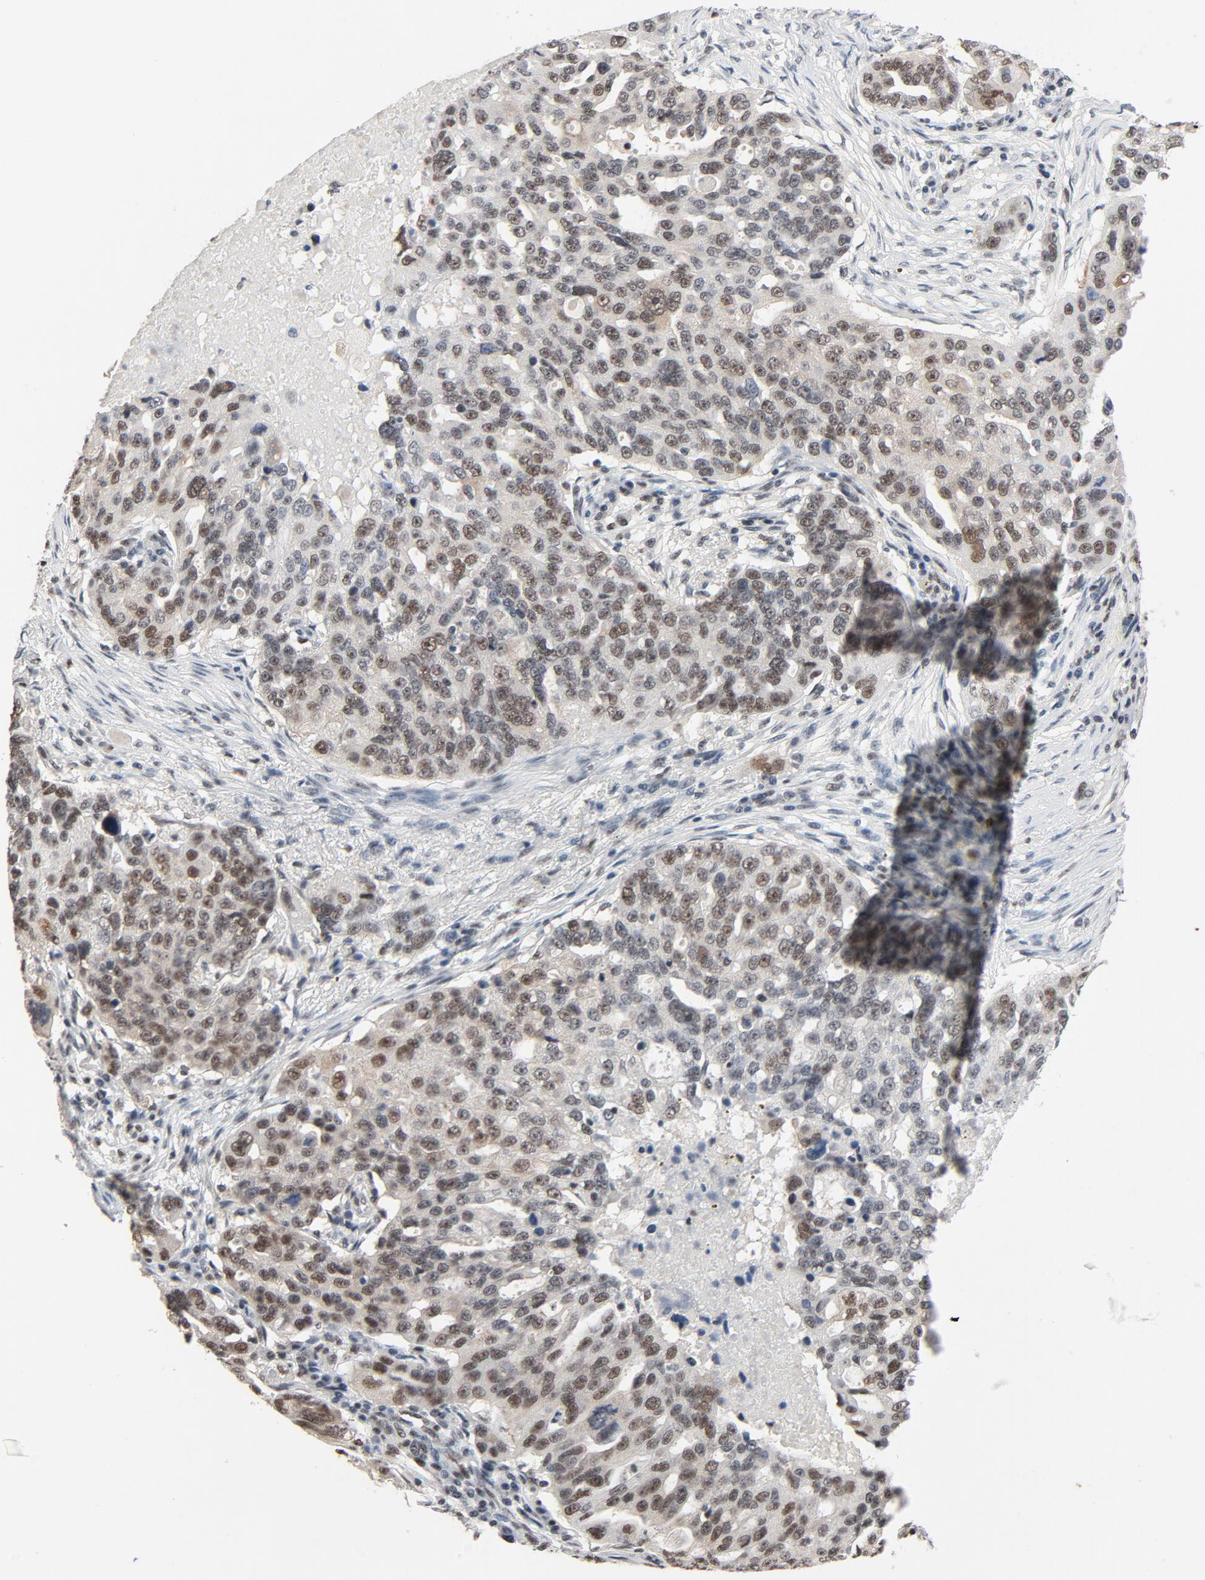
{"staining": {"intensity": "moderate", "quantity": "25%-75%", "location": "nuclear"}, "tissue": "ovarian cancer", "cell_type": "Tumor cells", "image_type": "cancer", "snomed": [{"axis": "morphology", "description": "Carcinoma, endometroid"}, {"axis": "topography", "description": "Ovary"}], "caption": "Tumor cells demonstrate medium levels of moderate nuclear positivity in about 25%-75% of cells in human ovarian cancer (endometroid carcinoma).", "gene": "MRE11", "patient": {"sex": "female", "age": 75}}